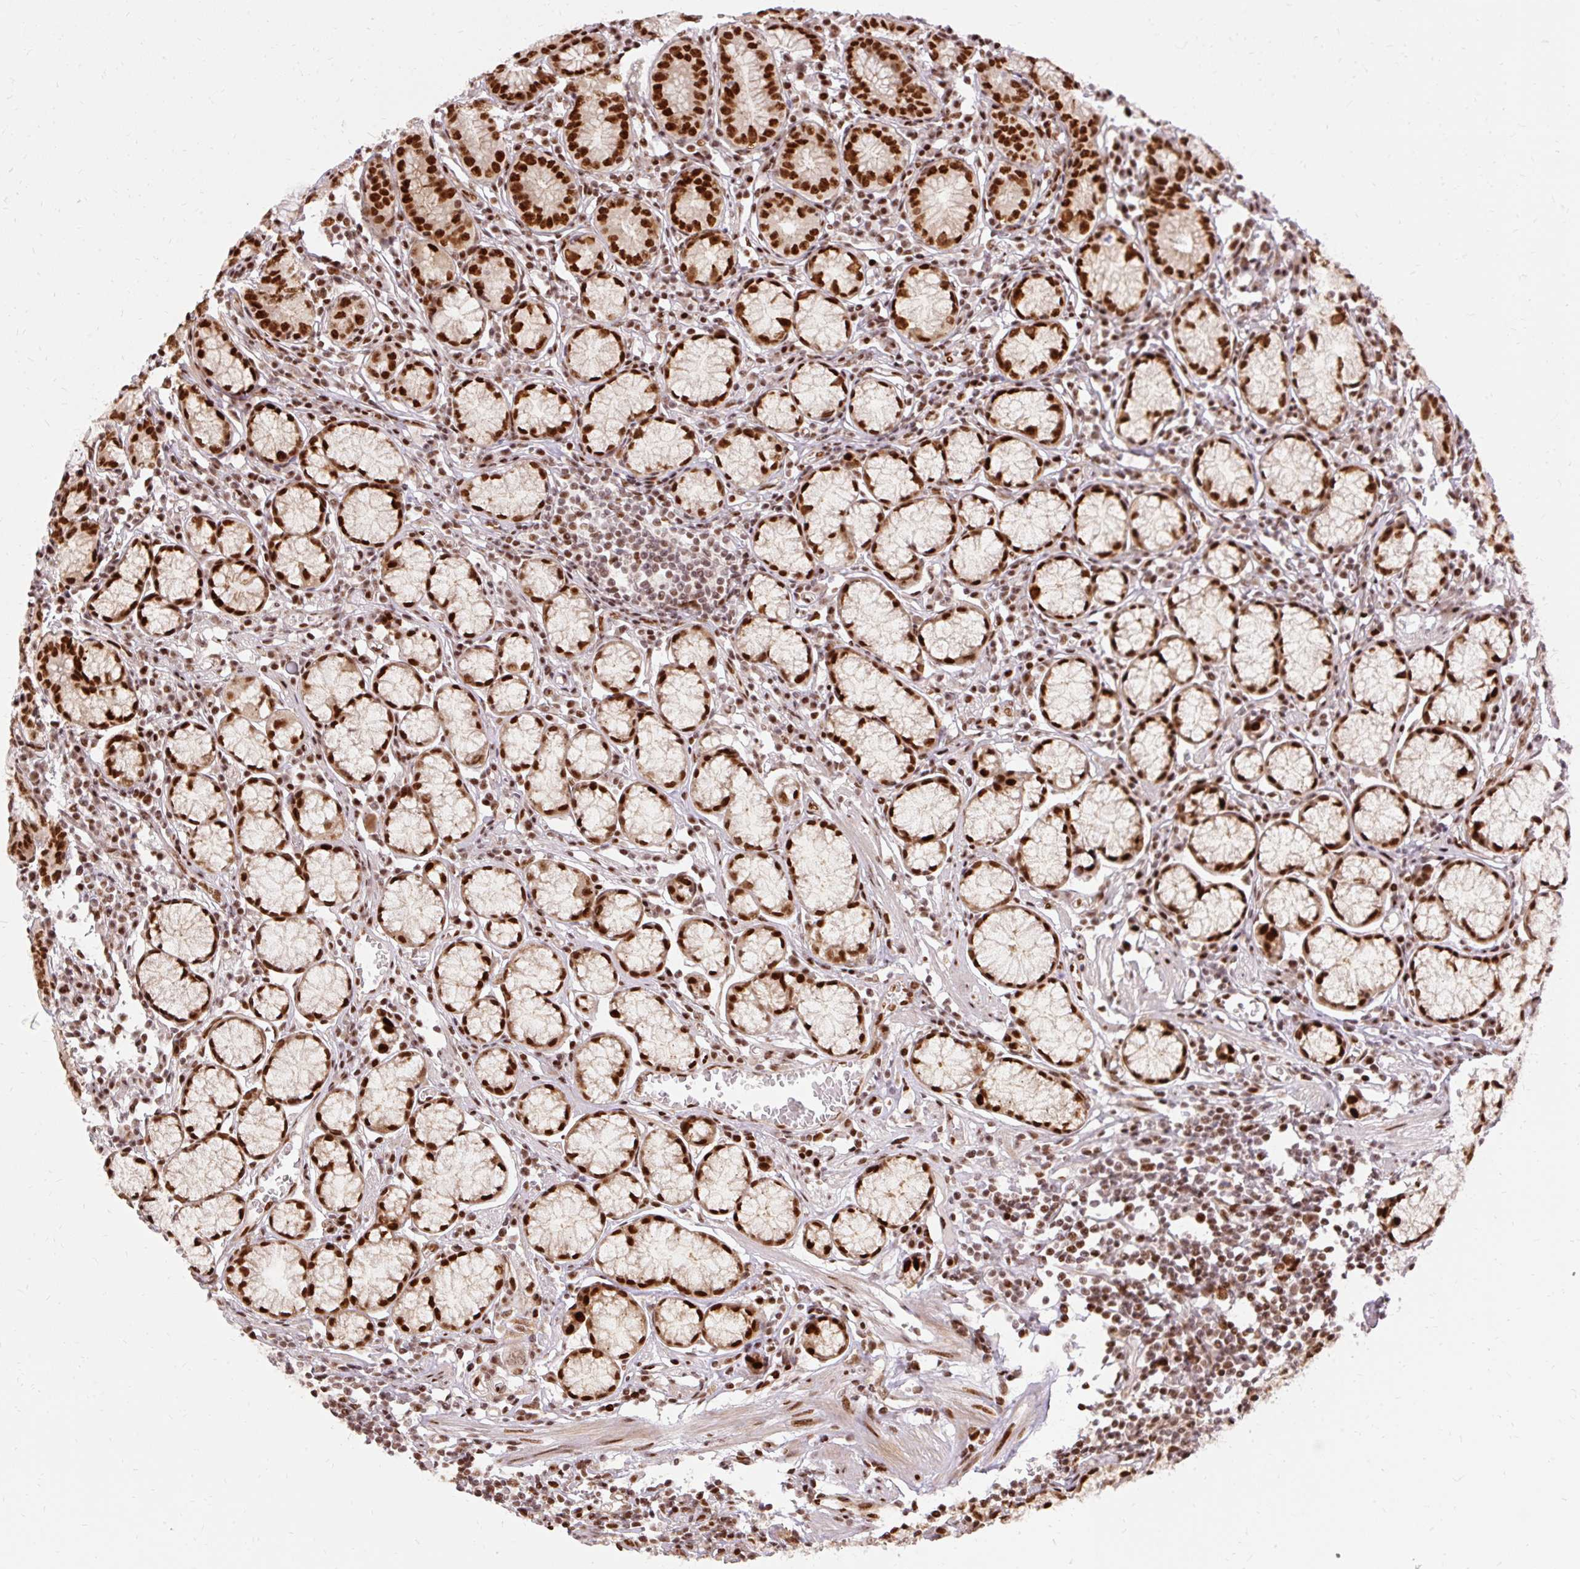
{"staining": {"intensity": "strong", "quantity": ">75%", "location": "nuclear"}, "tissue": "stomach", "cell_type": "Glandular cells", "image_type": "normal", "snomed": [{"axis": "morphology", "description": "Normal tissue, NOS"}, {"axis": "topography", "description": "Stomach"}], "caption": "Protein expression by immunohistochemistry (IHC) reveals strong nuclear staining in about >75% of glandular cells in normal stomach.", "gene": "MECOM", "patient": {"sex": "male", "age": 55}}